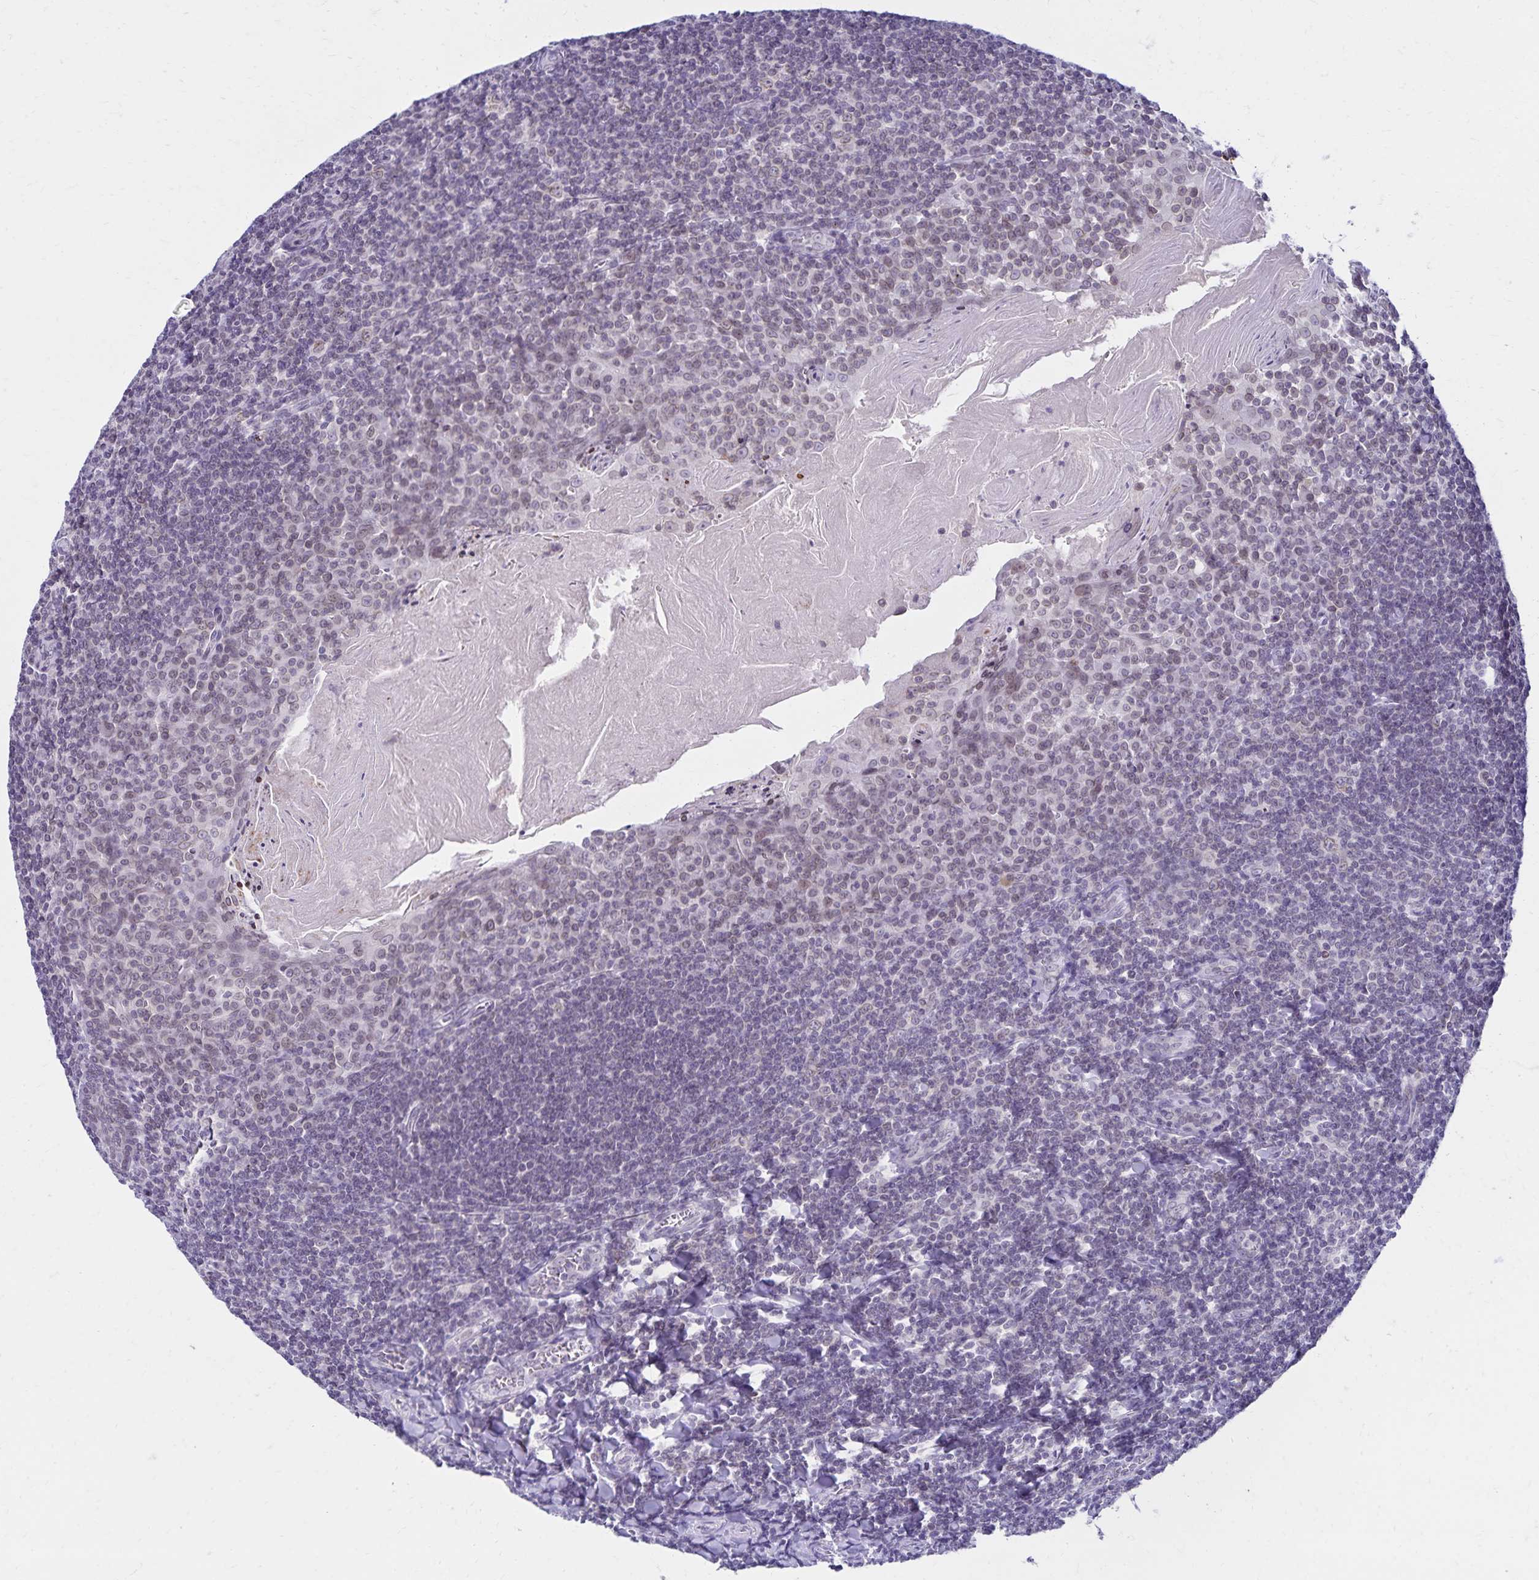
{"staining": {"intensity": "negative", "quantity": "none", "location": "none"}, "tissue": "tonsil", "cell_type": "Germinal center cells", "image_type": "normal", "snomed": [{"axis": "morphology", "description": "Normal tissue, NOS"}, {"axis": "topography", "description": "Tonsil"}], "caption": "This is an immunohistochemistry (IHC) micrograph of normal human tonsil. There is no positivity in germinal center cells.", "gene": "FAM166C", "patient": {"sex": "male", "age": 27}}